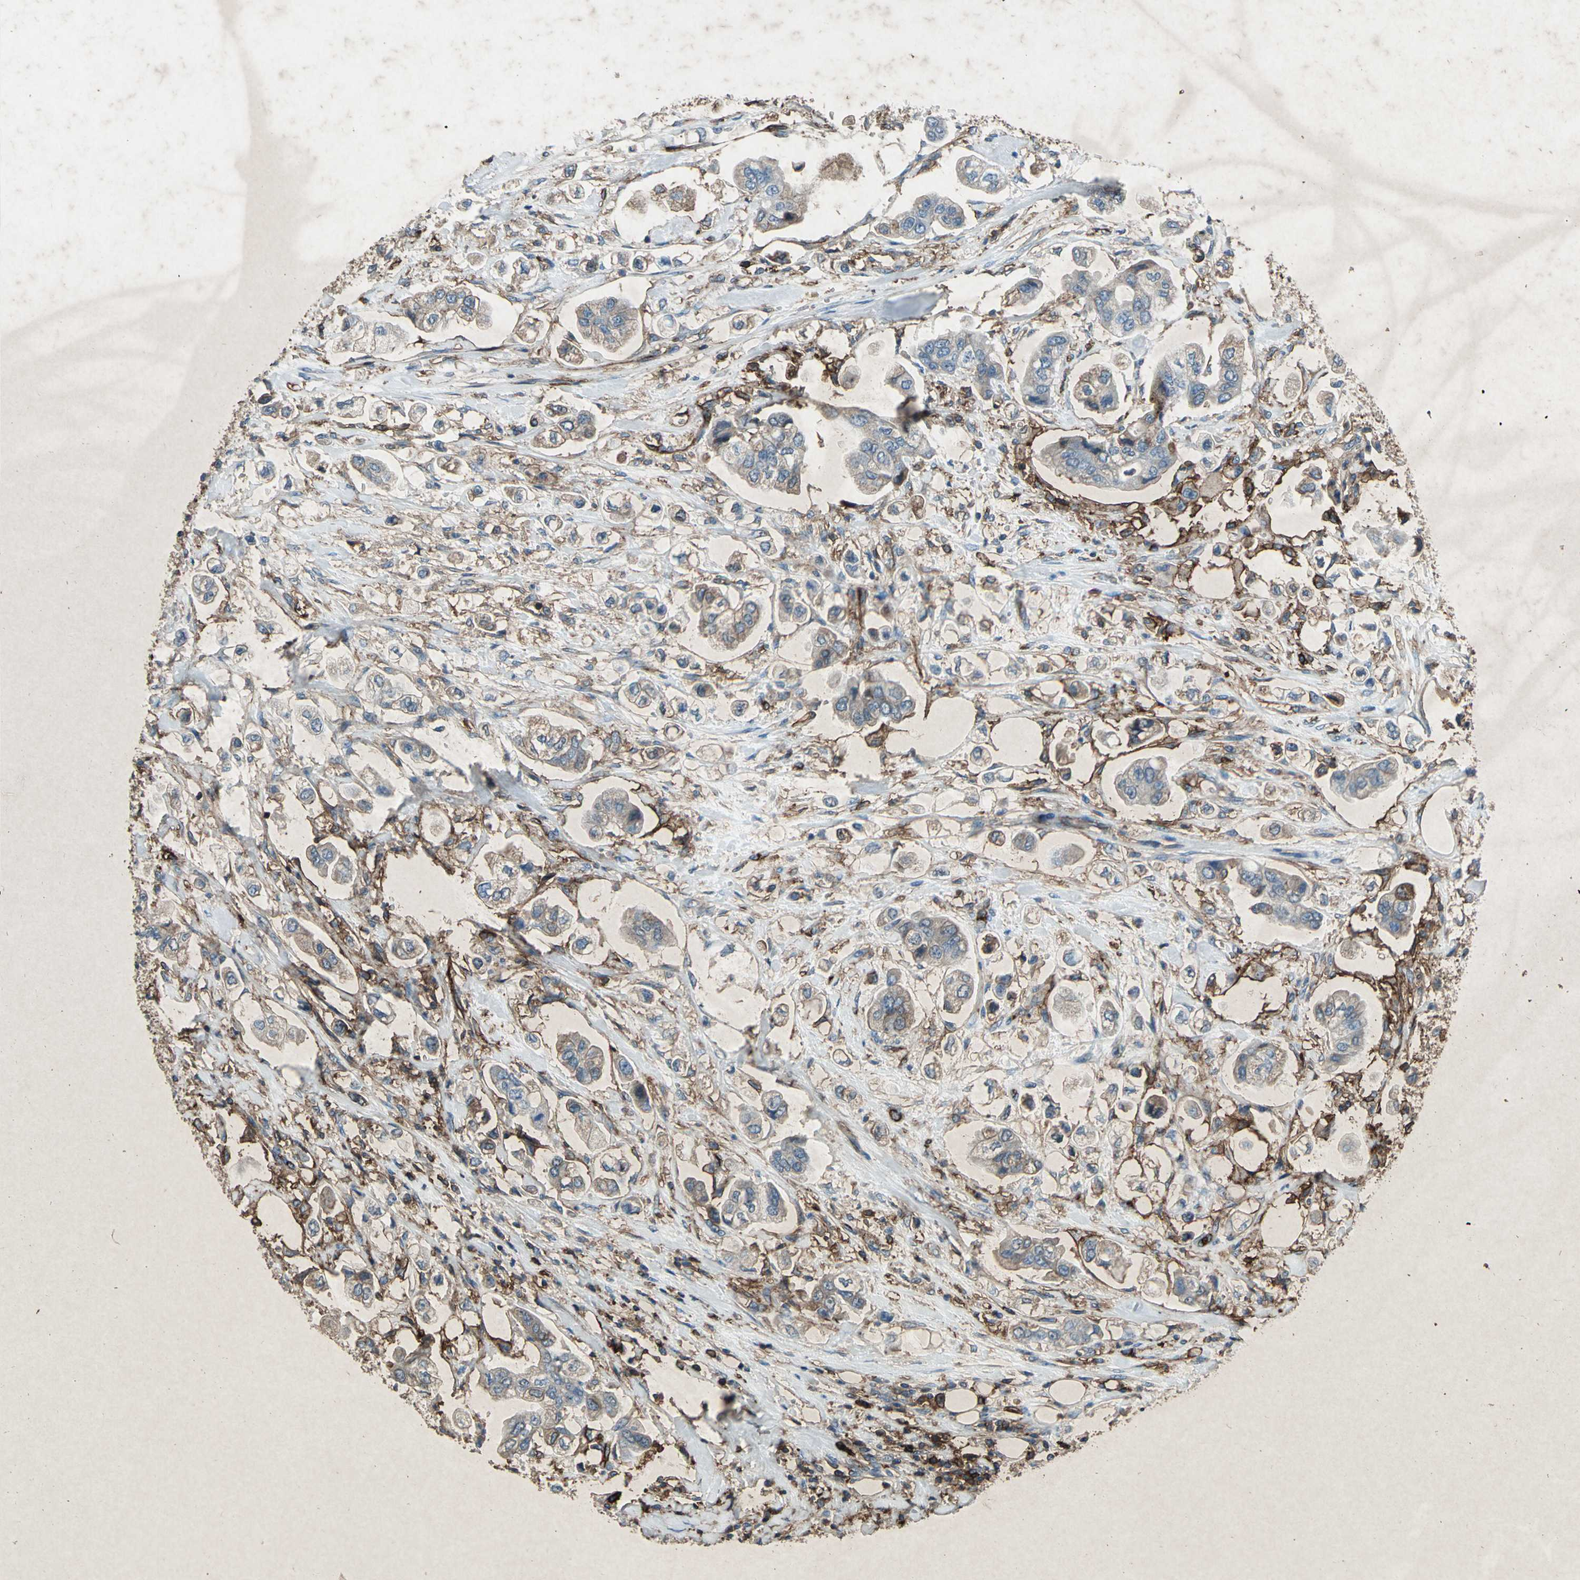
{"staining": {"intensity": "weak", "quantity": "25%-75%", "location": "cytoplasmic/membranous"}, "tissue": "stomach cancer", "cell_type": "Tumor cells", "image_type": "cancer", "snomed": [{"axis": "morphology", "description": "Adenocarcinoma, NOS"}, {"axis": "topography", "description": "Stomach"}], "caption": "Stomach cancer tissue shows weak cytoplasmic/membranous staining in about 25%-75% of tumor cells, visualized by immunohistochemistry. The staining was performed using DAB, with brown indicating positive protein expression. Nuclei are stained blue with hematoxylin.", "gene": "CCR6", "patient": {"sex": "male", "age": 62}}